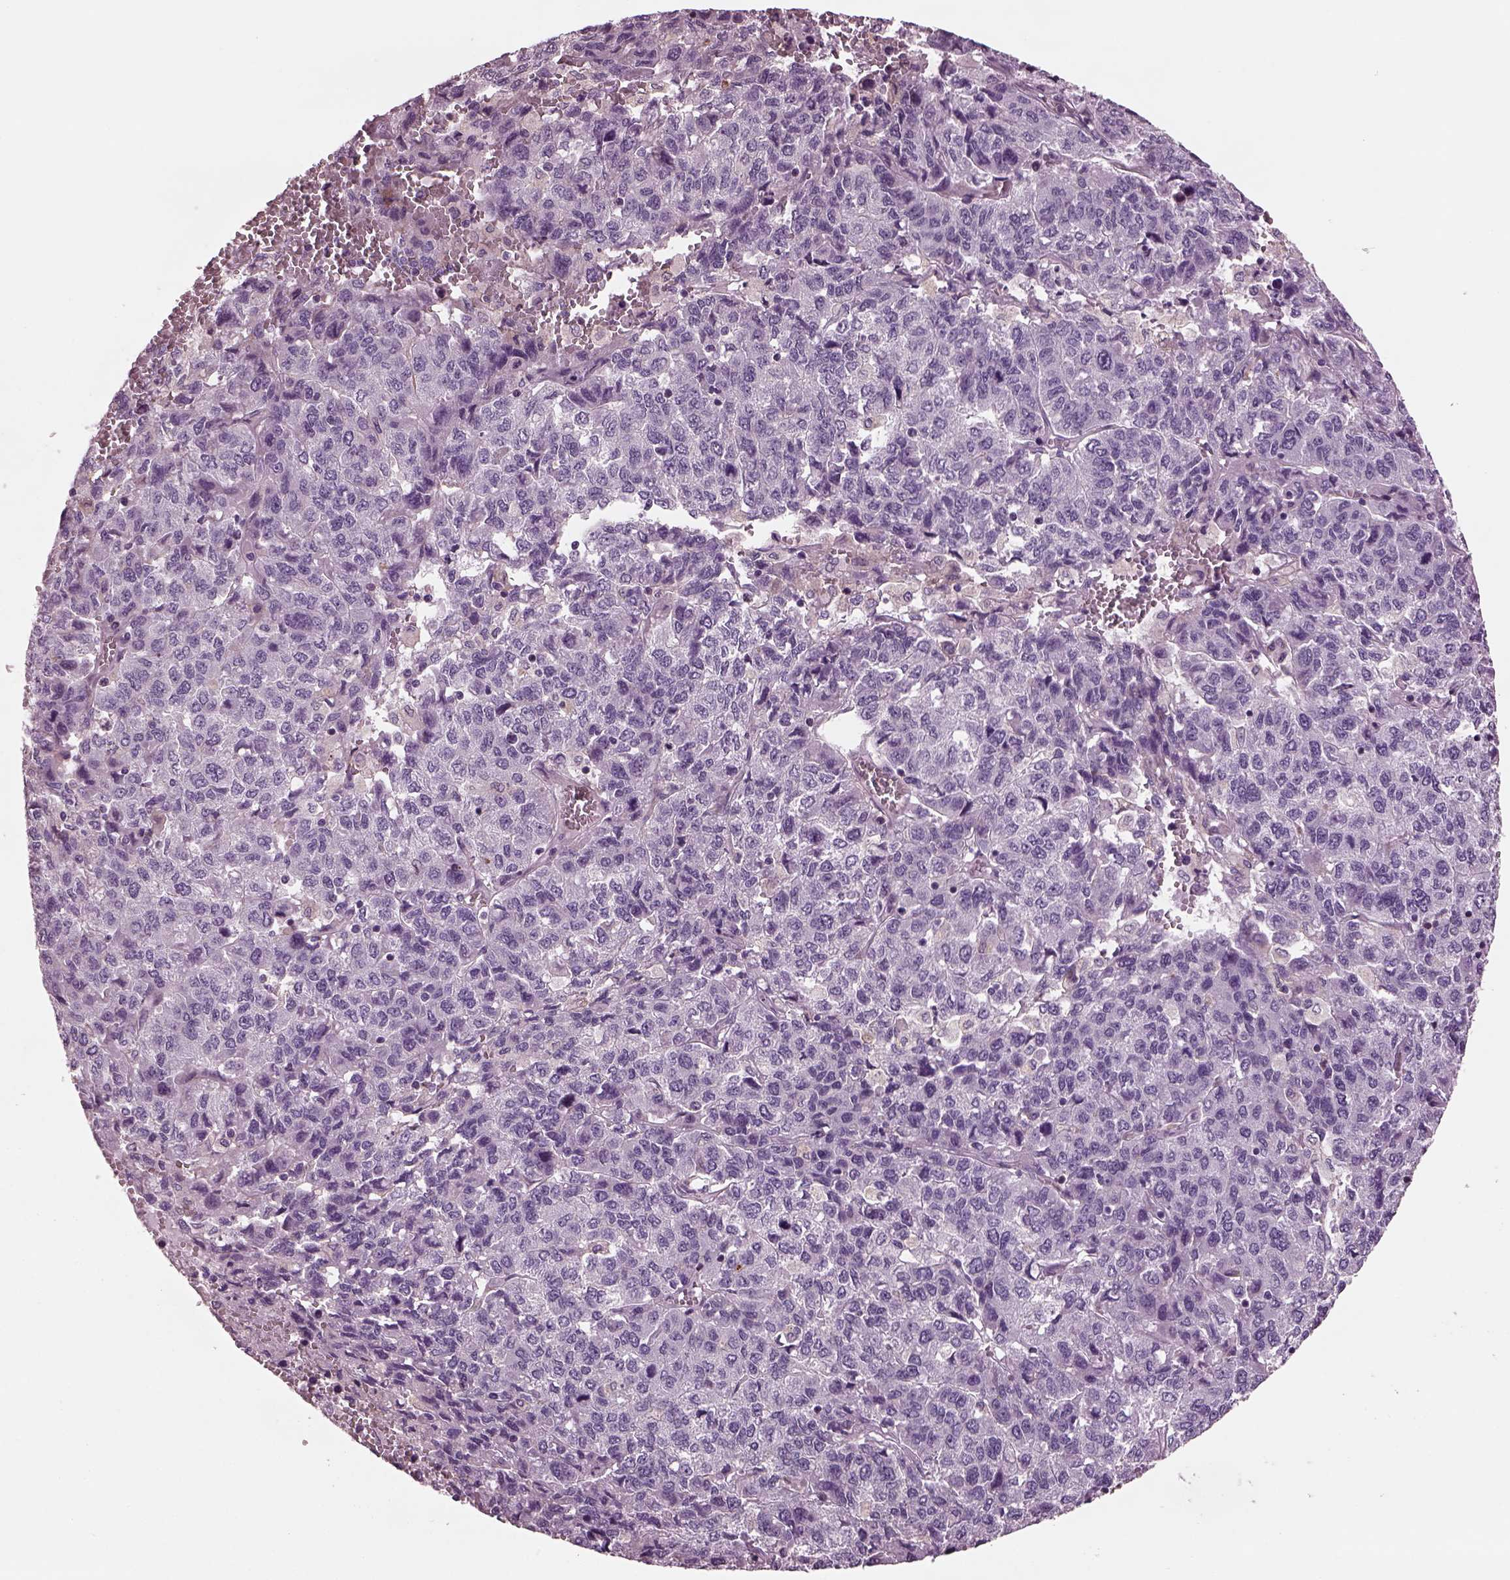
{"staining": {"intensity": "negative", "quantity": "none", "location": "none"}, "tissue": "liver cancer", "cell_type": "Tumor cells", "image_type": "cancer", "snomed": [{"axis": "morphology", "description": "Carcinoma, Hepatocellular, NOS"}, {"axis": "topography", "description": "Liver"}], "caption": "This is a histopathology image of IHC staining of liver cancer, which shows no positivity in tumor cells.", "gene": "GDF11", "patient": {"sex": "male", "age": 69}}